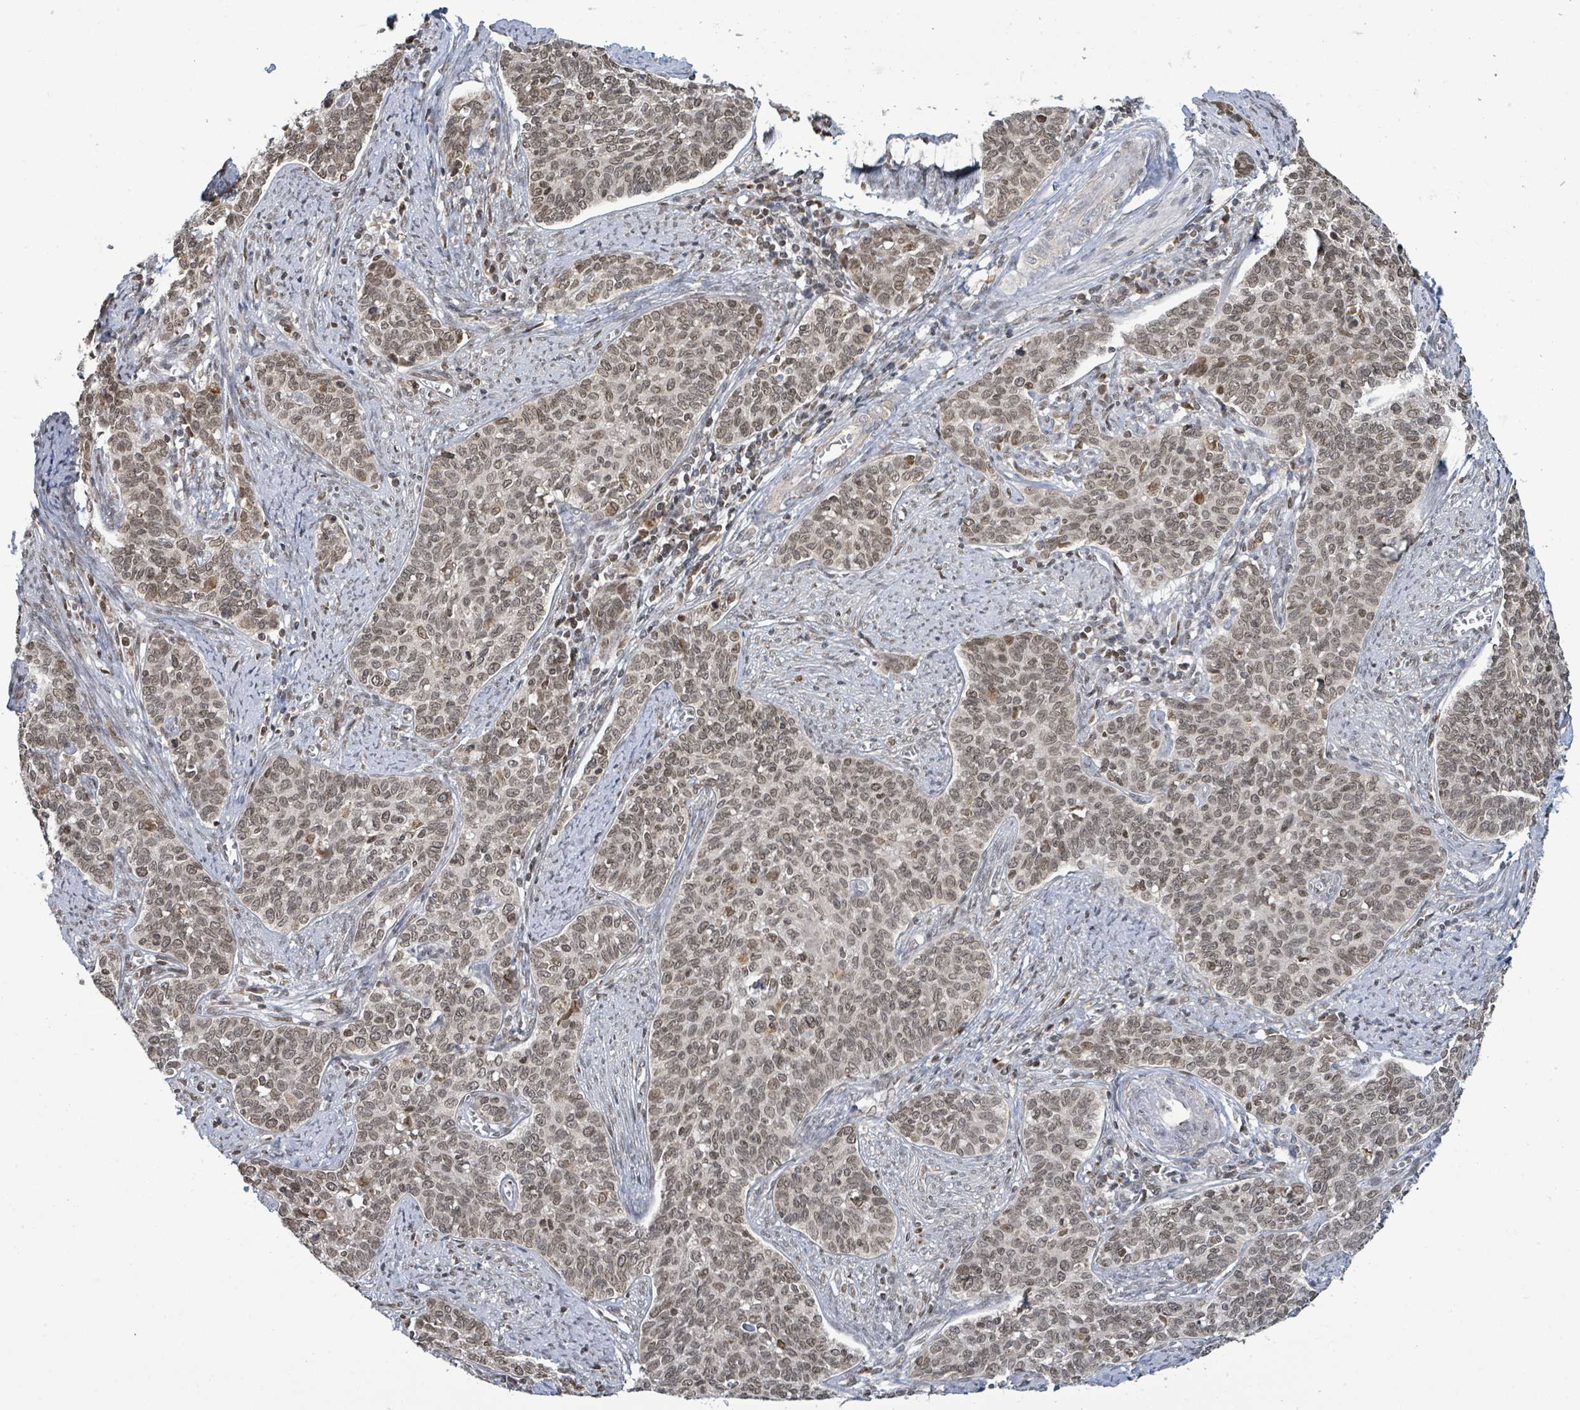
{"staining": {"intensity": "moderate", "quantity": ">75%", "location": "nuclear"}, "tissue": "cervical cancer", "cell_type": "Tumor cells", "image_type": "cancer", "snomed": [{"axis": "morphology", "description": "Squamous cell carcinoma, NOS"}, {"axis": "topography", "description": "Cervix"}], "caption": "Tumor cells reveal medium levels of moderate nuclear expression in approximately >75% of cells in cervical cancer (squamous cell carcinoma).", "gene": "SBF2", "patient": {"sex": "female", "age": 39}}